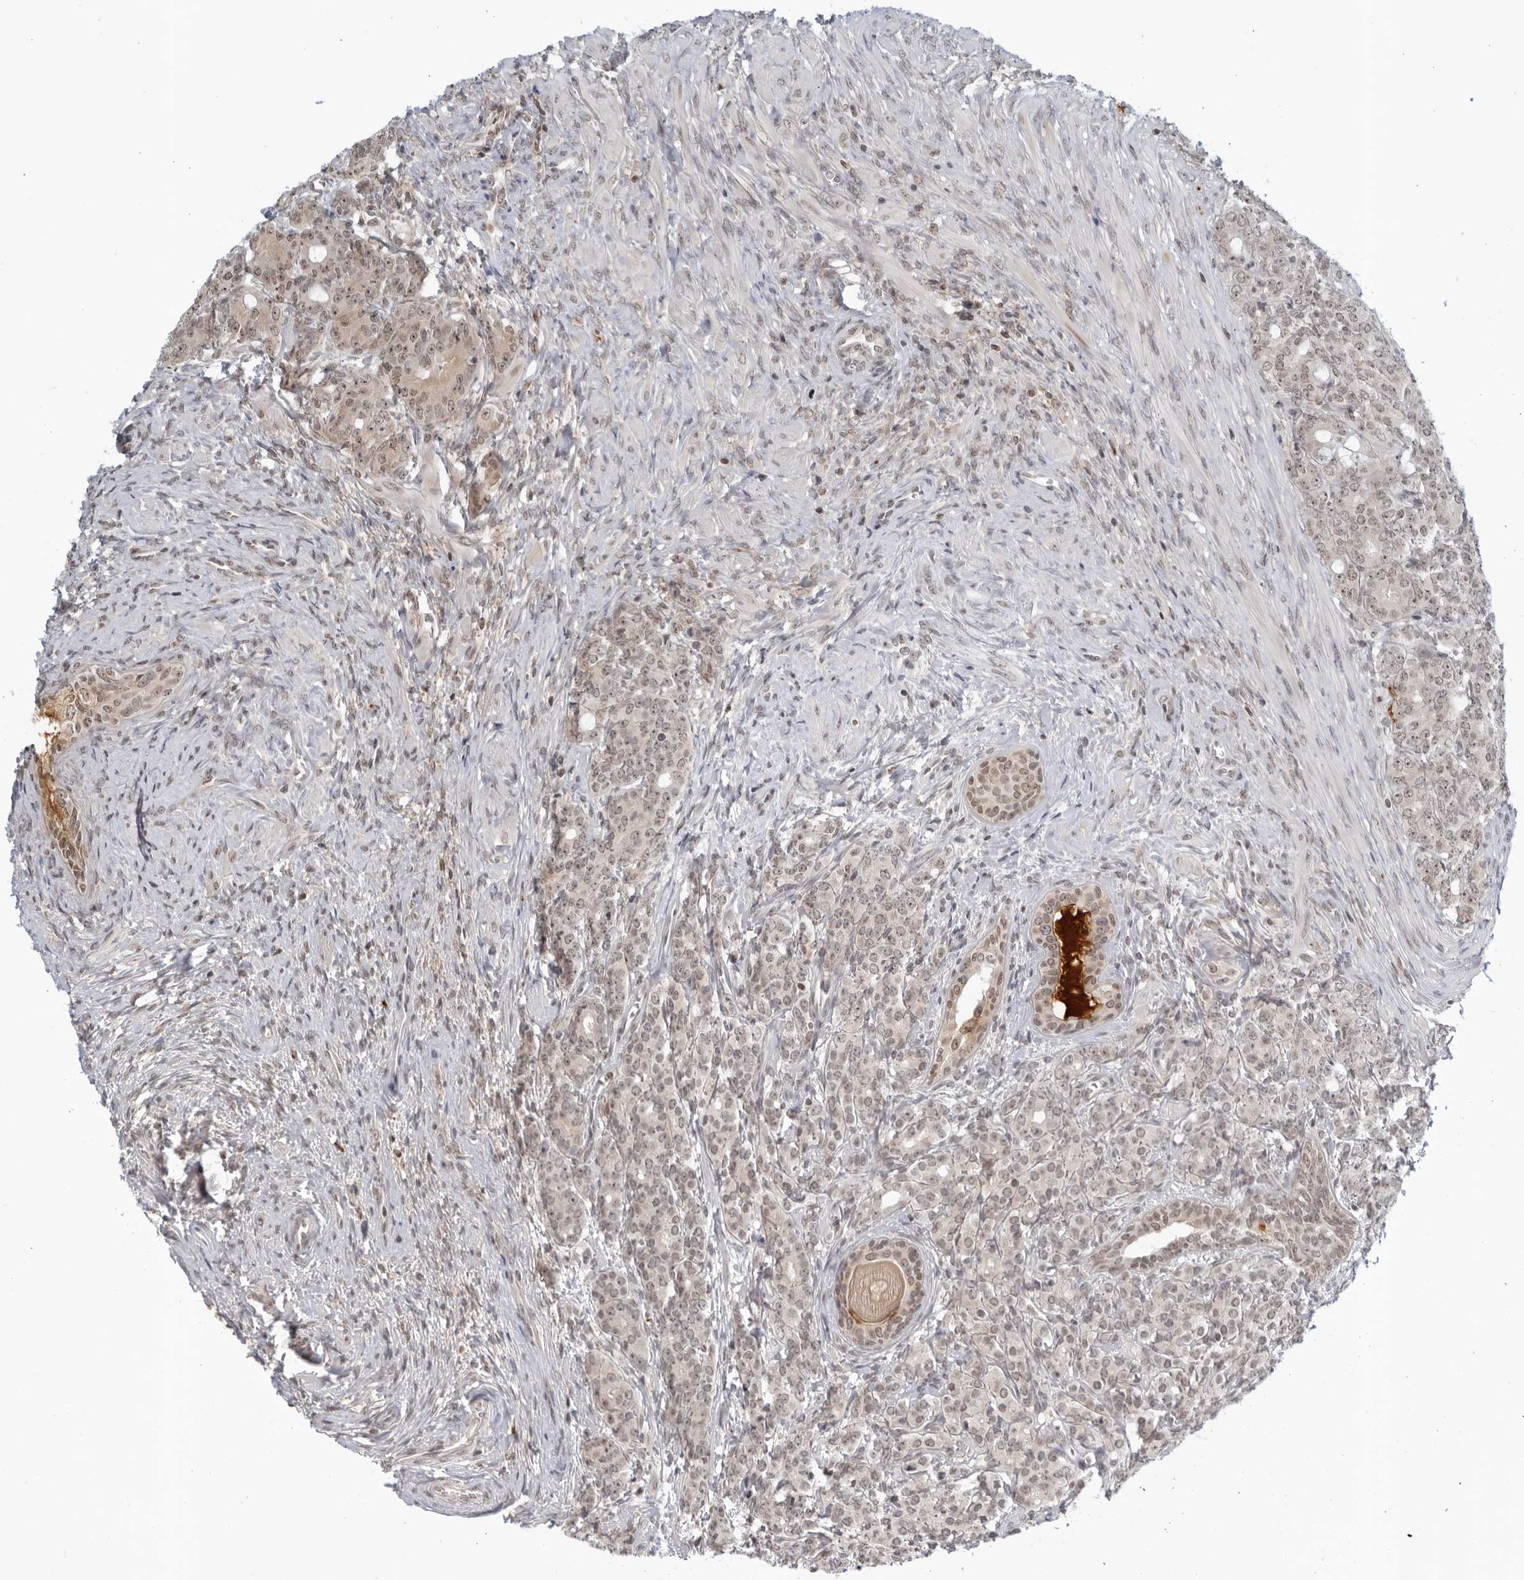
{"staining": {"intensity": "weak", "quantity": ">75%", "location": "nuclear"}, "tissue": "prostate cancer", "cell_type": "Tumor cells", "image_type": "cancer", "snomed": [{"axis": "morphology", "description": "Adenocarcinoma, High grade"}, {"axis": "topography", "description": "Prostate"}], "caption": "Immunohistochemical staining of prostate high-grade adenocarcinoma exhibits weak nuclear protein staining in approximately >75% of tumor cells. Nuclei are stained in blue.", "gene": "CC2D1B", "patient": {"sex": "male", "age": 62}}